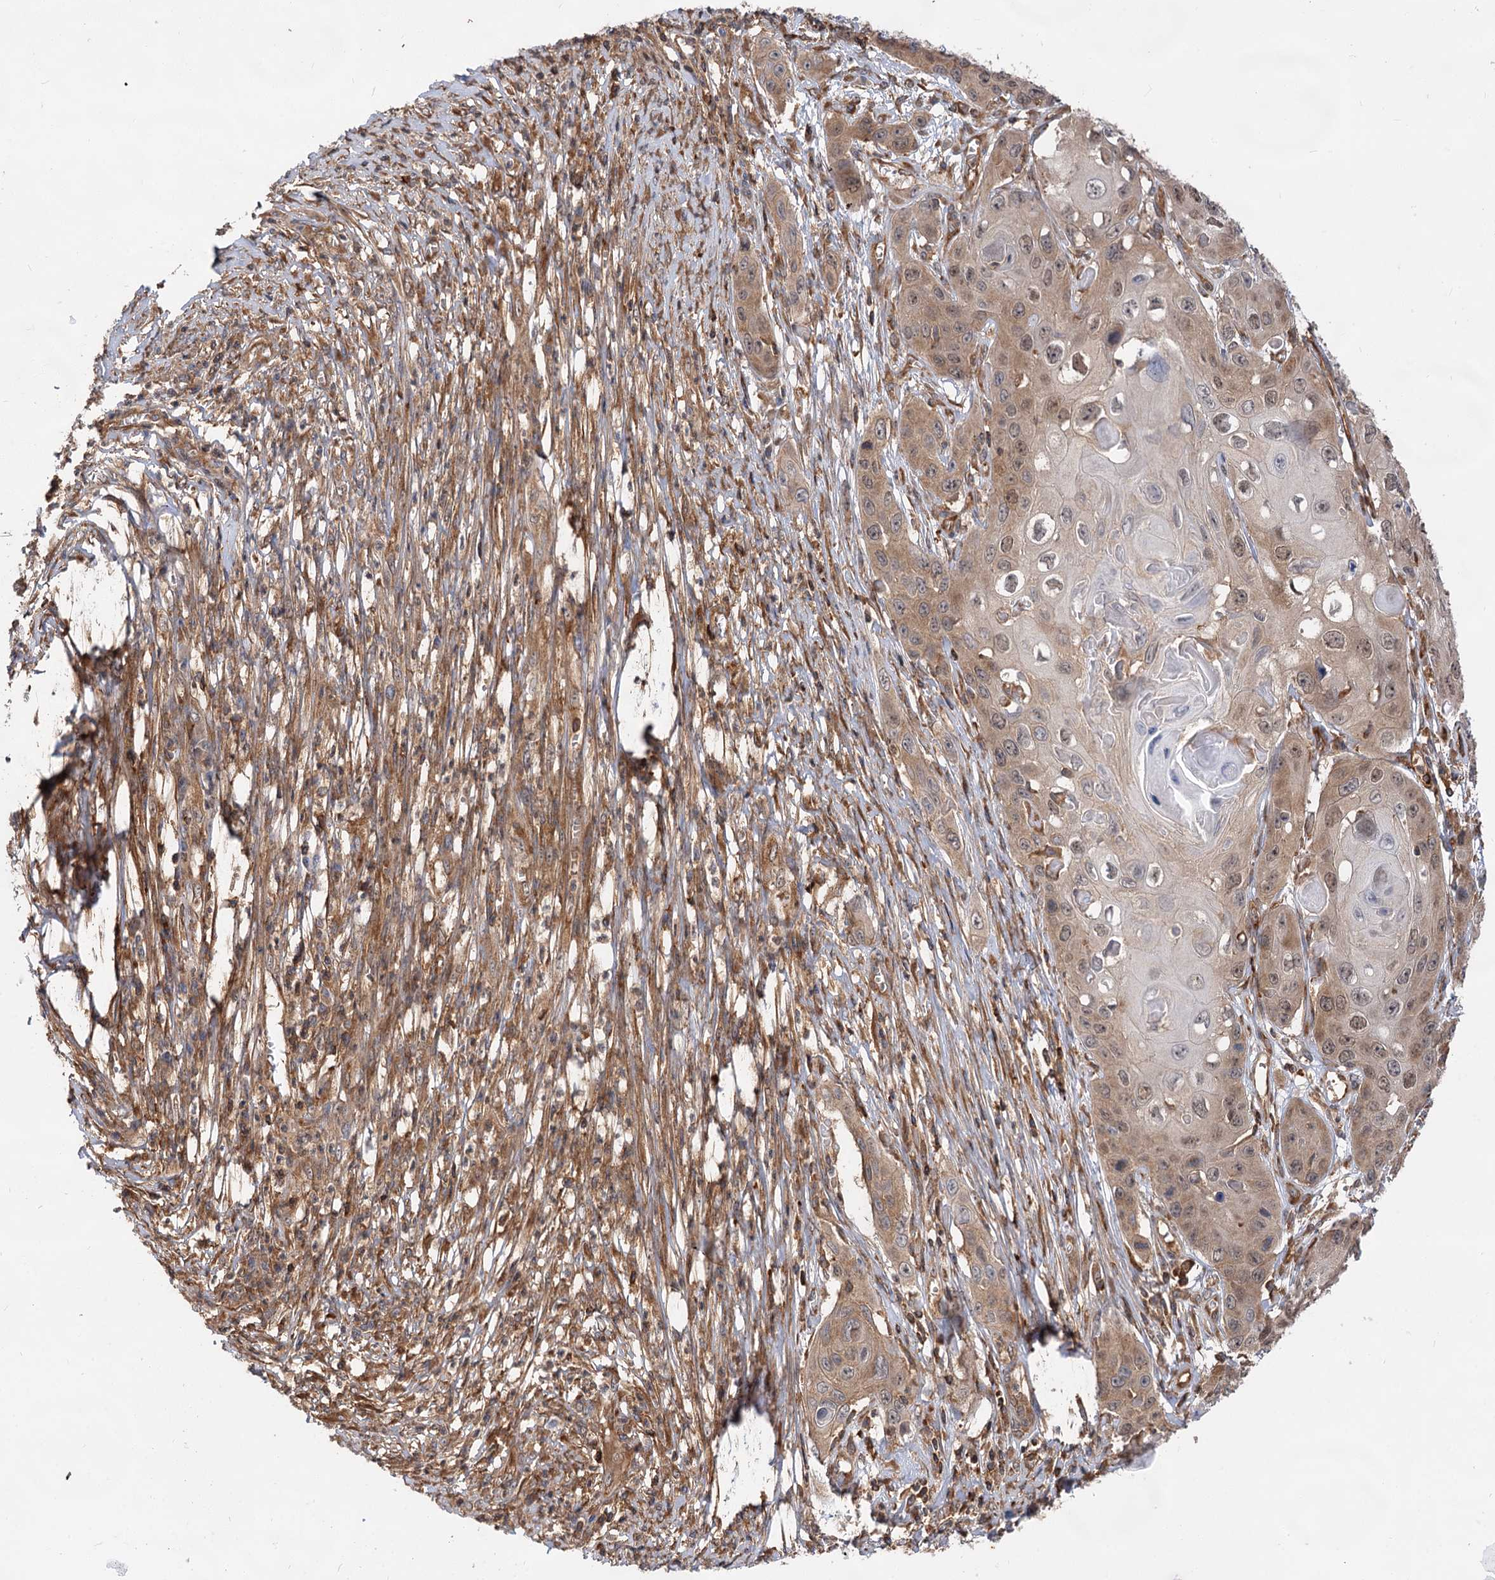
{"staining": {"intensity": "moderate", "quantity": "25%-75%", "location": "cytoplasmic/membranous"}, "tissue": "skin cancer", "cell_type": "Tumor cells", "image_type": "cancer", "snomed": [{"axis": "morphology", "description": "Squamous cell carcinoma, NOS"}, {"axis": "topography", "description": "Skin"}], "caption": "The immunohistochemical stain labels moderate cytoplasmic/membranous positivity in tumor cells of squamous cell carcinoma (skin) tissue. The protein is stained brown, and the nuclei are stained in blue (DAB IHC with brightfield microscopy, high magnification).", "gene": "PACS1", "patient": {"sex": "male", "age": 55}}